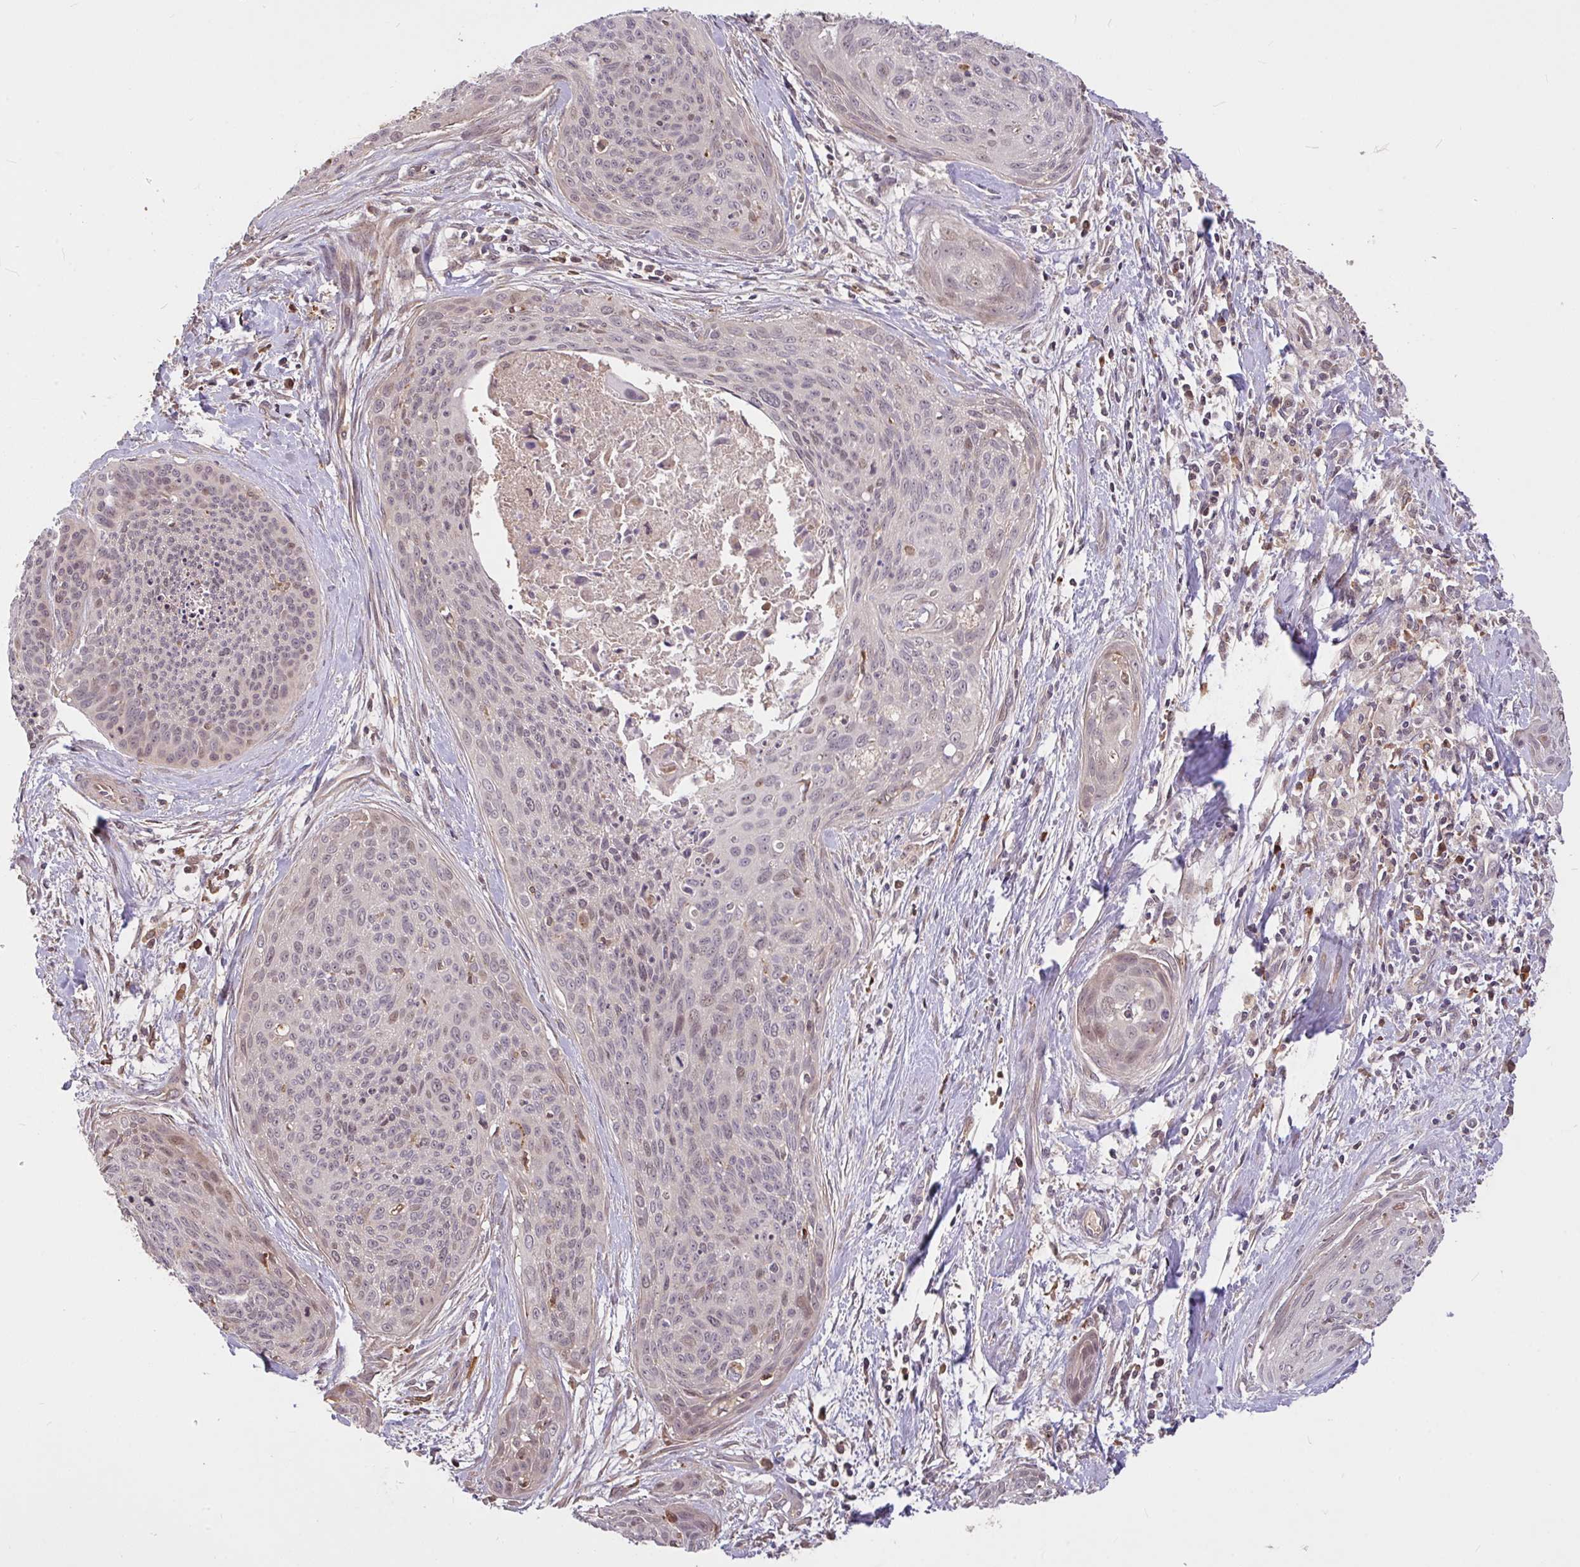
{"staining": {"intensity": "weak", "quantity": "<25%", "location": "nuclear"}, "tissue": "cervical cancer", "cell_type": "Tumor cells", "image_type": "cancer", "snomed": [{"axis": "morphology", "description": "Squamous cell carcinoma, NOS"}, {"axis": "topography", "description": "Cervix"}], "caption": "Protein analysis of squamous cell carcinoma (cervical) demonstrates no significant staining in tumor cells. (DAB immunohistochemistry, high magnification).", "gene": "FCER1A", "patient": {"sex": "female", "age": 55}}